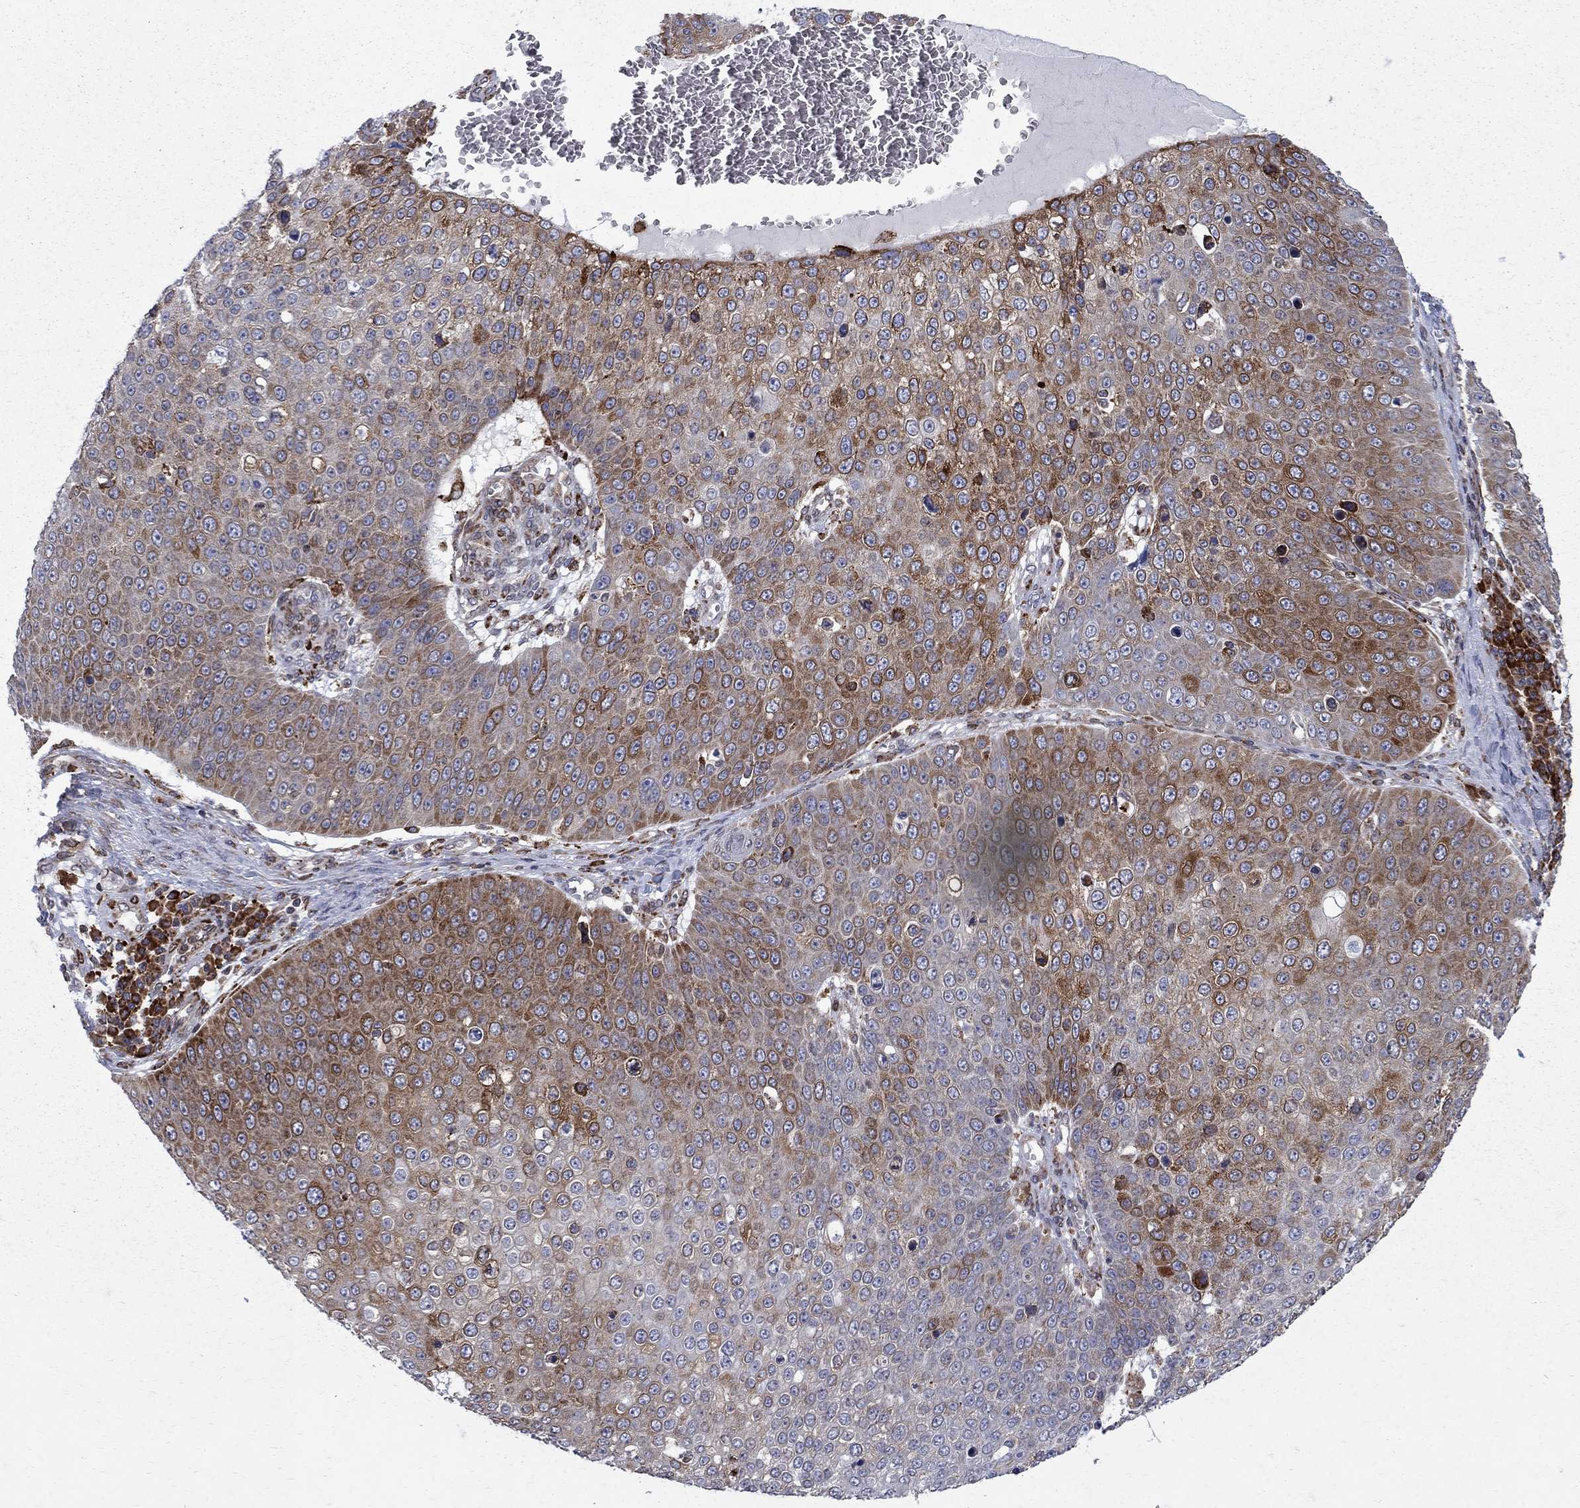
{"staining": {"intensity": "moderate", "quantity": "25%-75%", "location": "cytoplasmic/membranous"}, "tissue": "skin cancer", "cell_type": "Tumor cells", "image_type": "cancer", "snomed": [{"axis": "morphology", "description": "Squamous cell carcinoma, NOS"}, {"axis": "topography", "description": "Skin"}], "caption": "About 25%-75% of tumor cells in skin cancer (squamous cell carcinoma) demonstrate moderate cytoplasmic/membranous protein expression as visualized by brown immunohistochemical staining.", "gene": "CAB39L", "patient": {"sex": "male", "age": 71}}